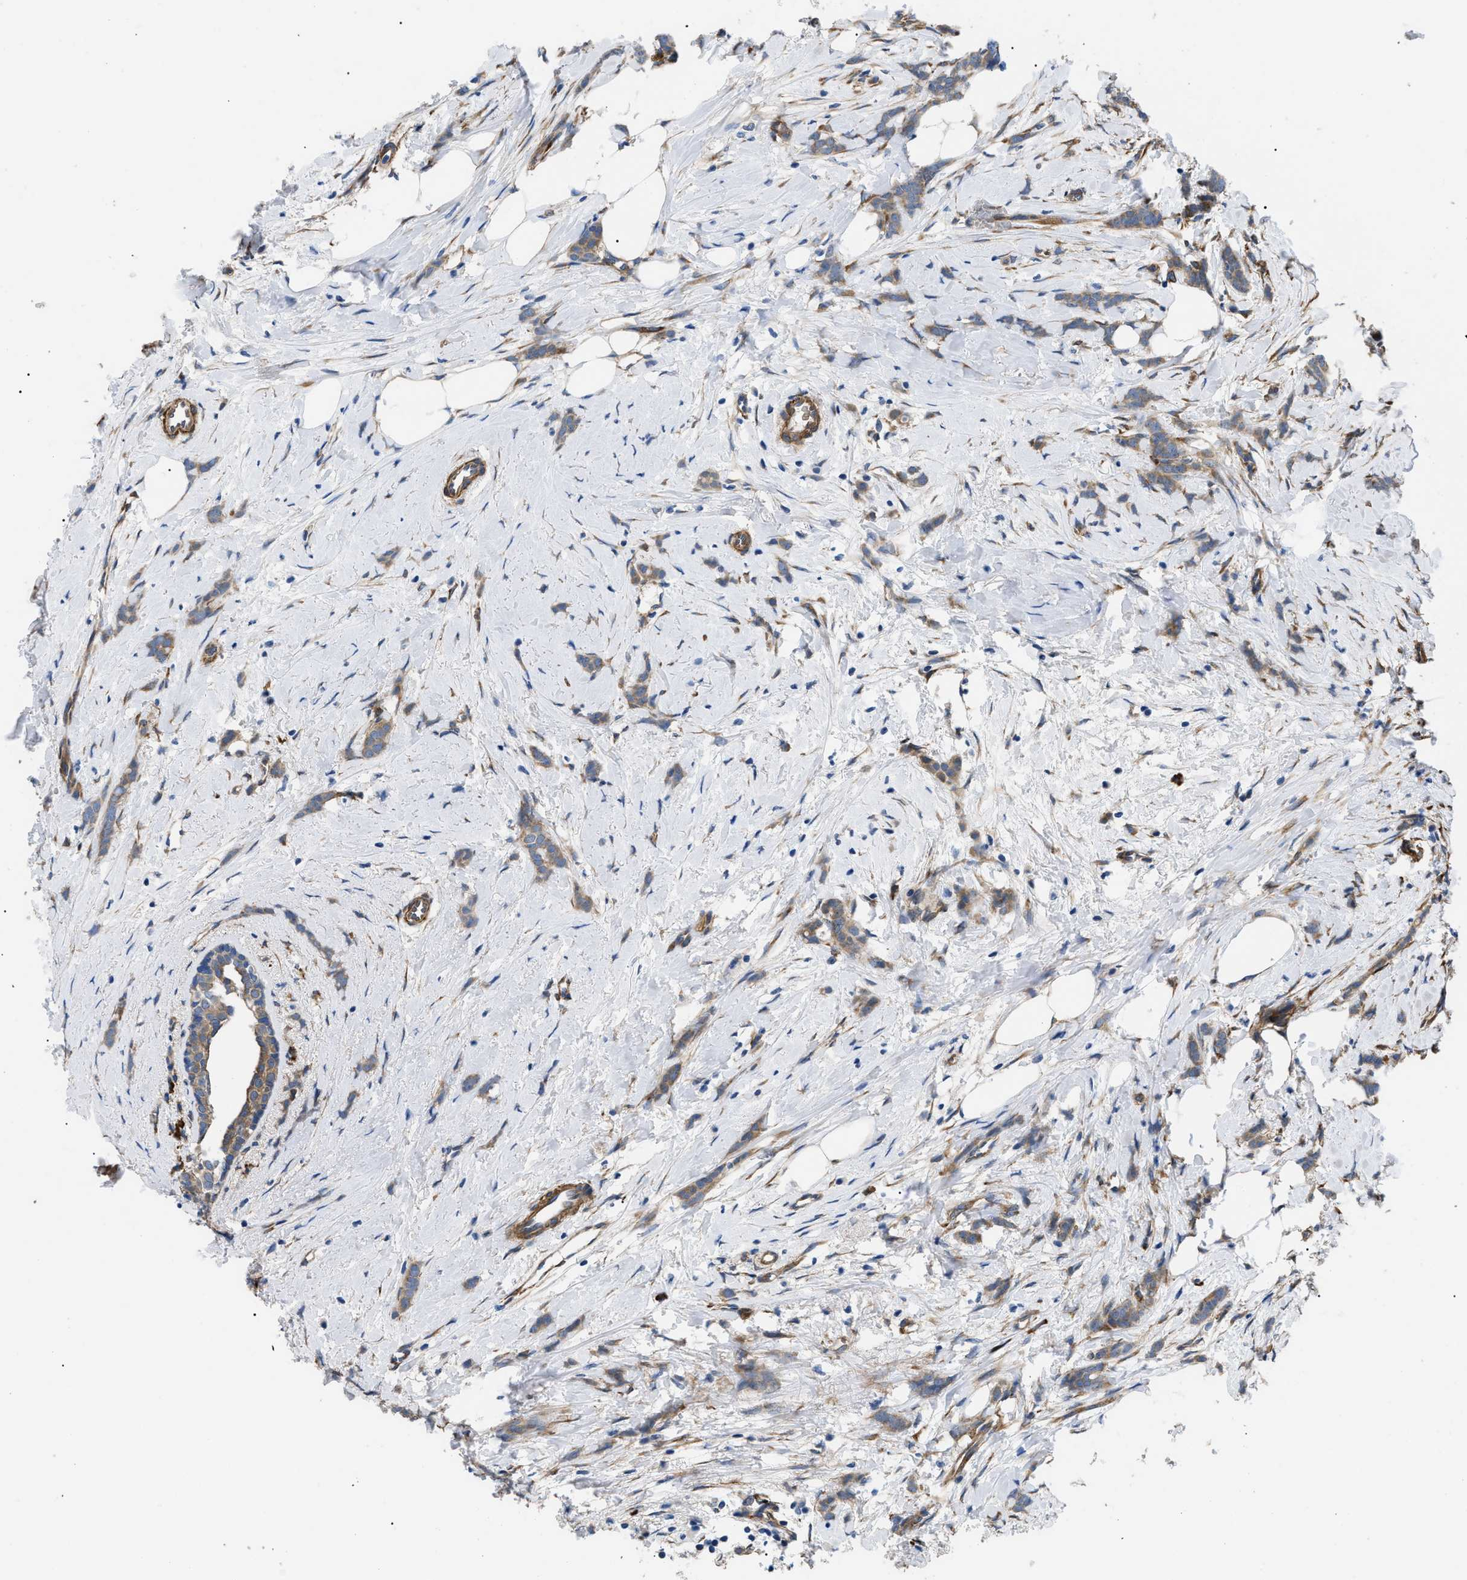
{"staining": {"intensity": "moderate", "quantity": ">75%", "location": "cytoplasmic/membranous"}, "tissue": "breast cancer", "cell_type": "Tumor cells", "image_type": "cancer", "snomed": [{"axis": "morphology", "description": "Lobular carcinoma, in situ"}, {"axis": "morphology", "description": "Lobular carcinoma"}, {"axis": "topography", "description": "Breast"}], "caption": "Immunohistochemistry (IHC) micrograph of neoplastic tissue: human breast lobular carcinoma in situ stained using IHC displays medium levels of moderate protein expression localized specifically in the cytoplasmic/membranous of tumor cells, appearing as a cytoplasmic/membranous brown color.", "gene": "MYO10", "patient": {"sex": "female", "age": 41}}